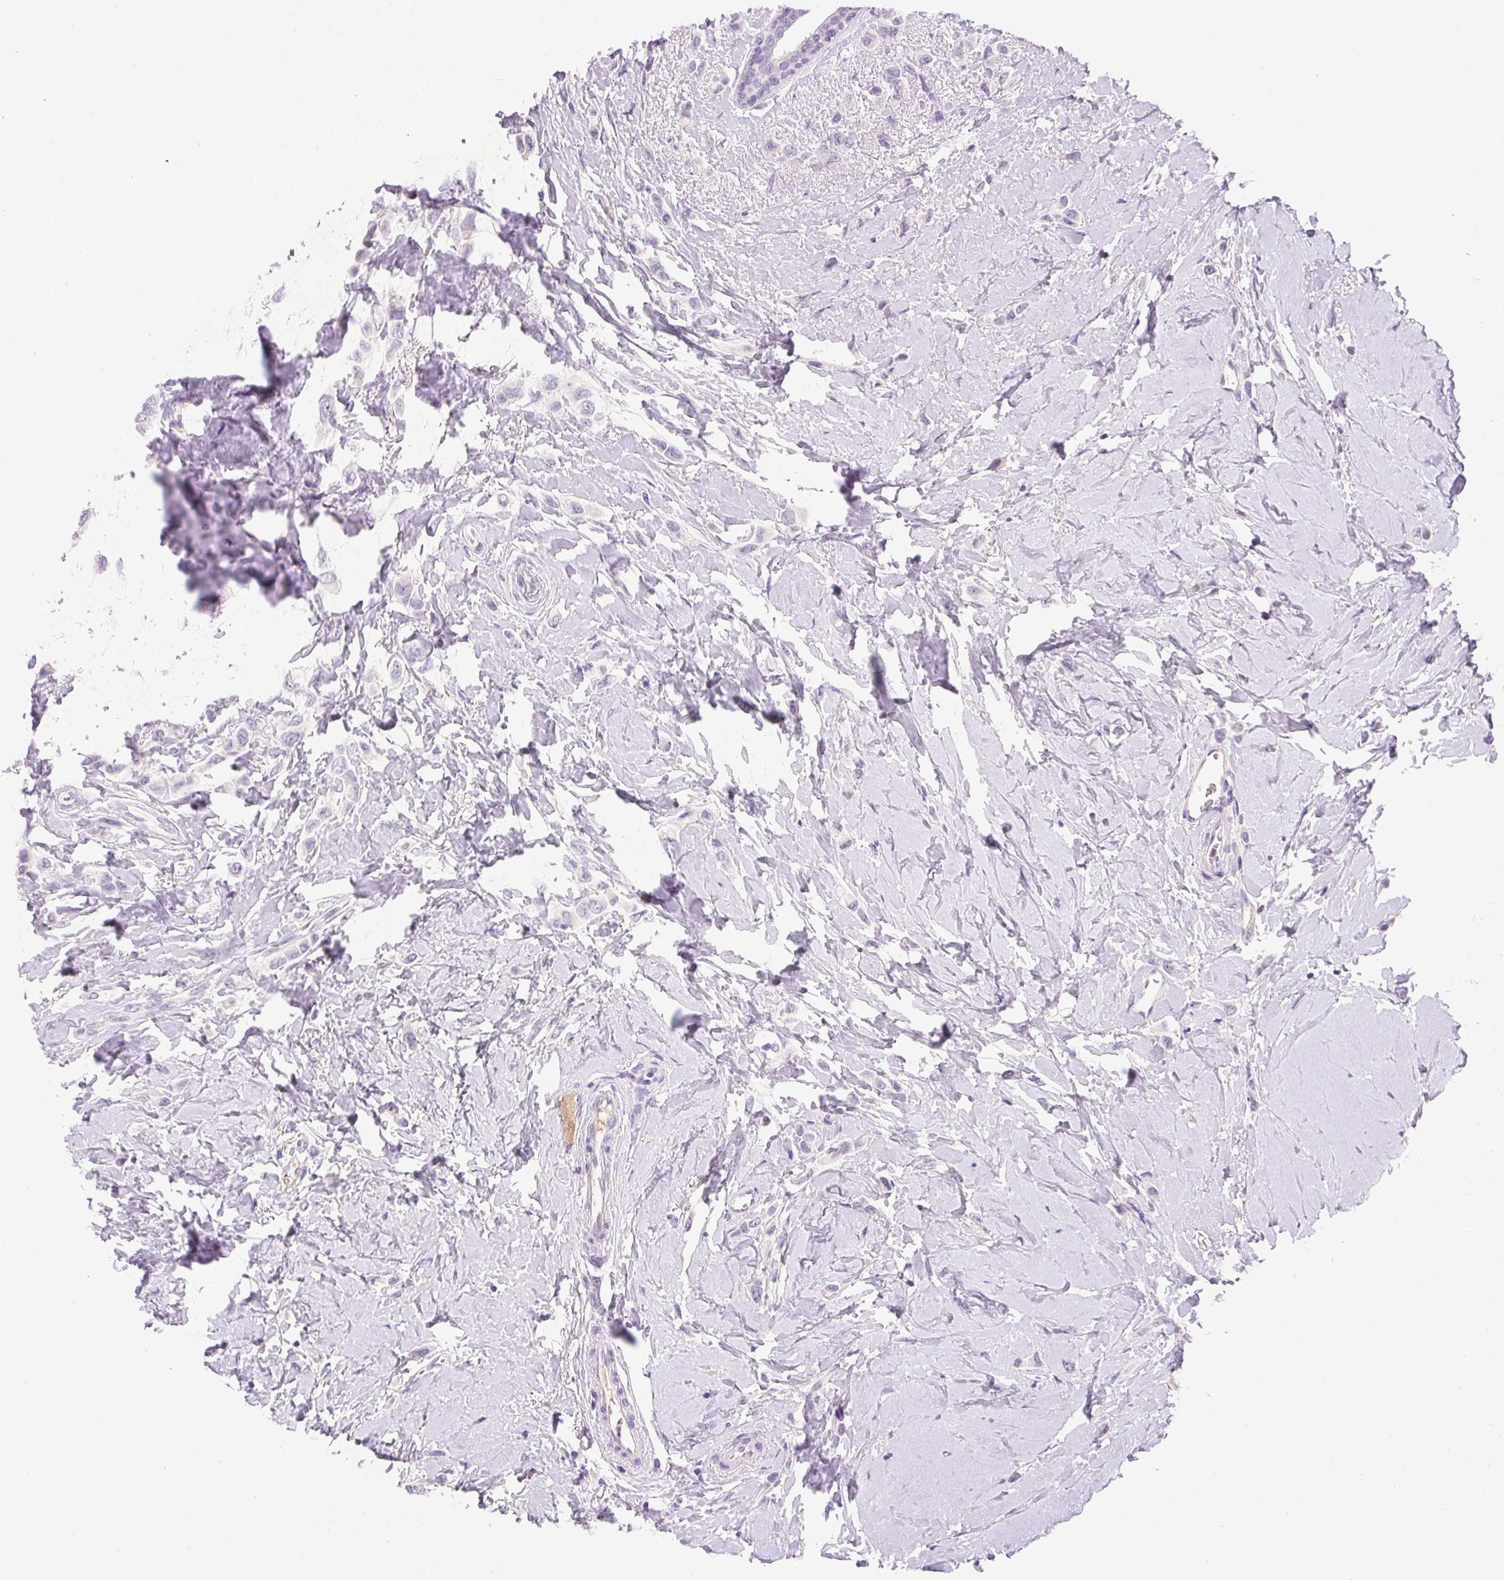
{"staining": {"intensity": "negative", "quantity": "none", "location": "none"}, "tissue": "breast cancer", "cell_type": "Tumor cells", "image_type": "cancer", "snomed": [{"axis": "morphology", "description": "Lobular carcinoma"}, {"axis": "topography", "description": "Breast"}], "caption": "This is an immunohistochemistry micrograph of human breast lobular carcinoma. There is no positivity in tumor cells.", "gene": "SSTR4", "patient": {"sex": "female", "age": 66}}